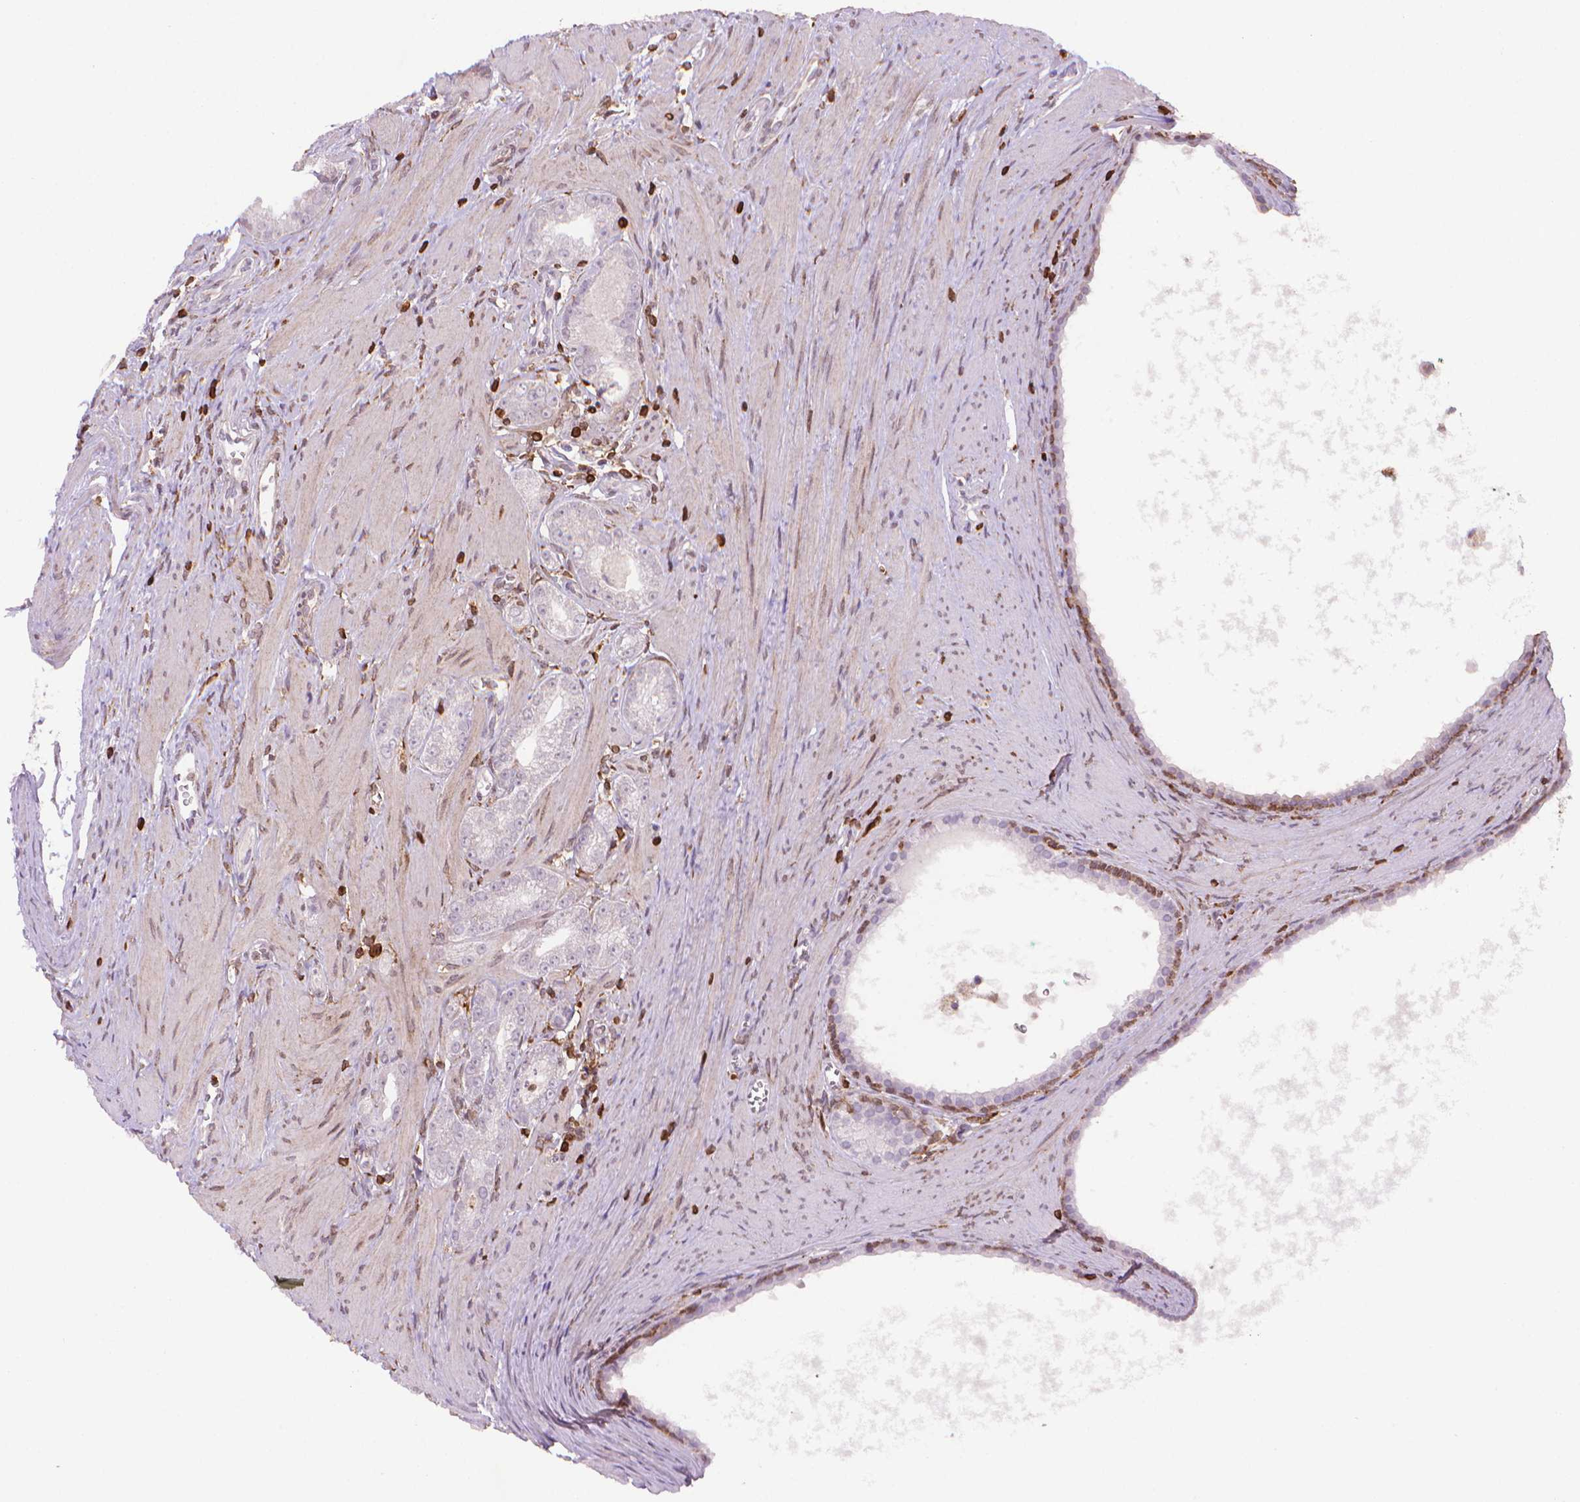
{"staining": {"intensity": "negative", "quantity": "none", "location": "none"}, "tissue": "prostate cancer", "cell_type": "Tumor cells", "image_type": "cancer", "snomed": [{"axis": "morphology", "description": "Adenocarcinoma, NOS"}, {"axis": "topography", "description": "Prostate"}], "caption": "The immunohistochemistry photomicrograph has no significant staining in tumor cells of prostate cancer tissue.", "gene": "BCL2", "patient": {"sex": "male", "age": 71}}